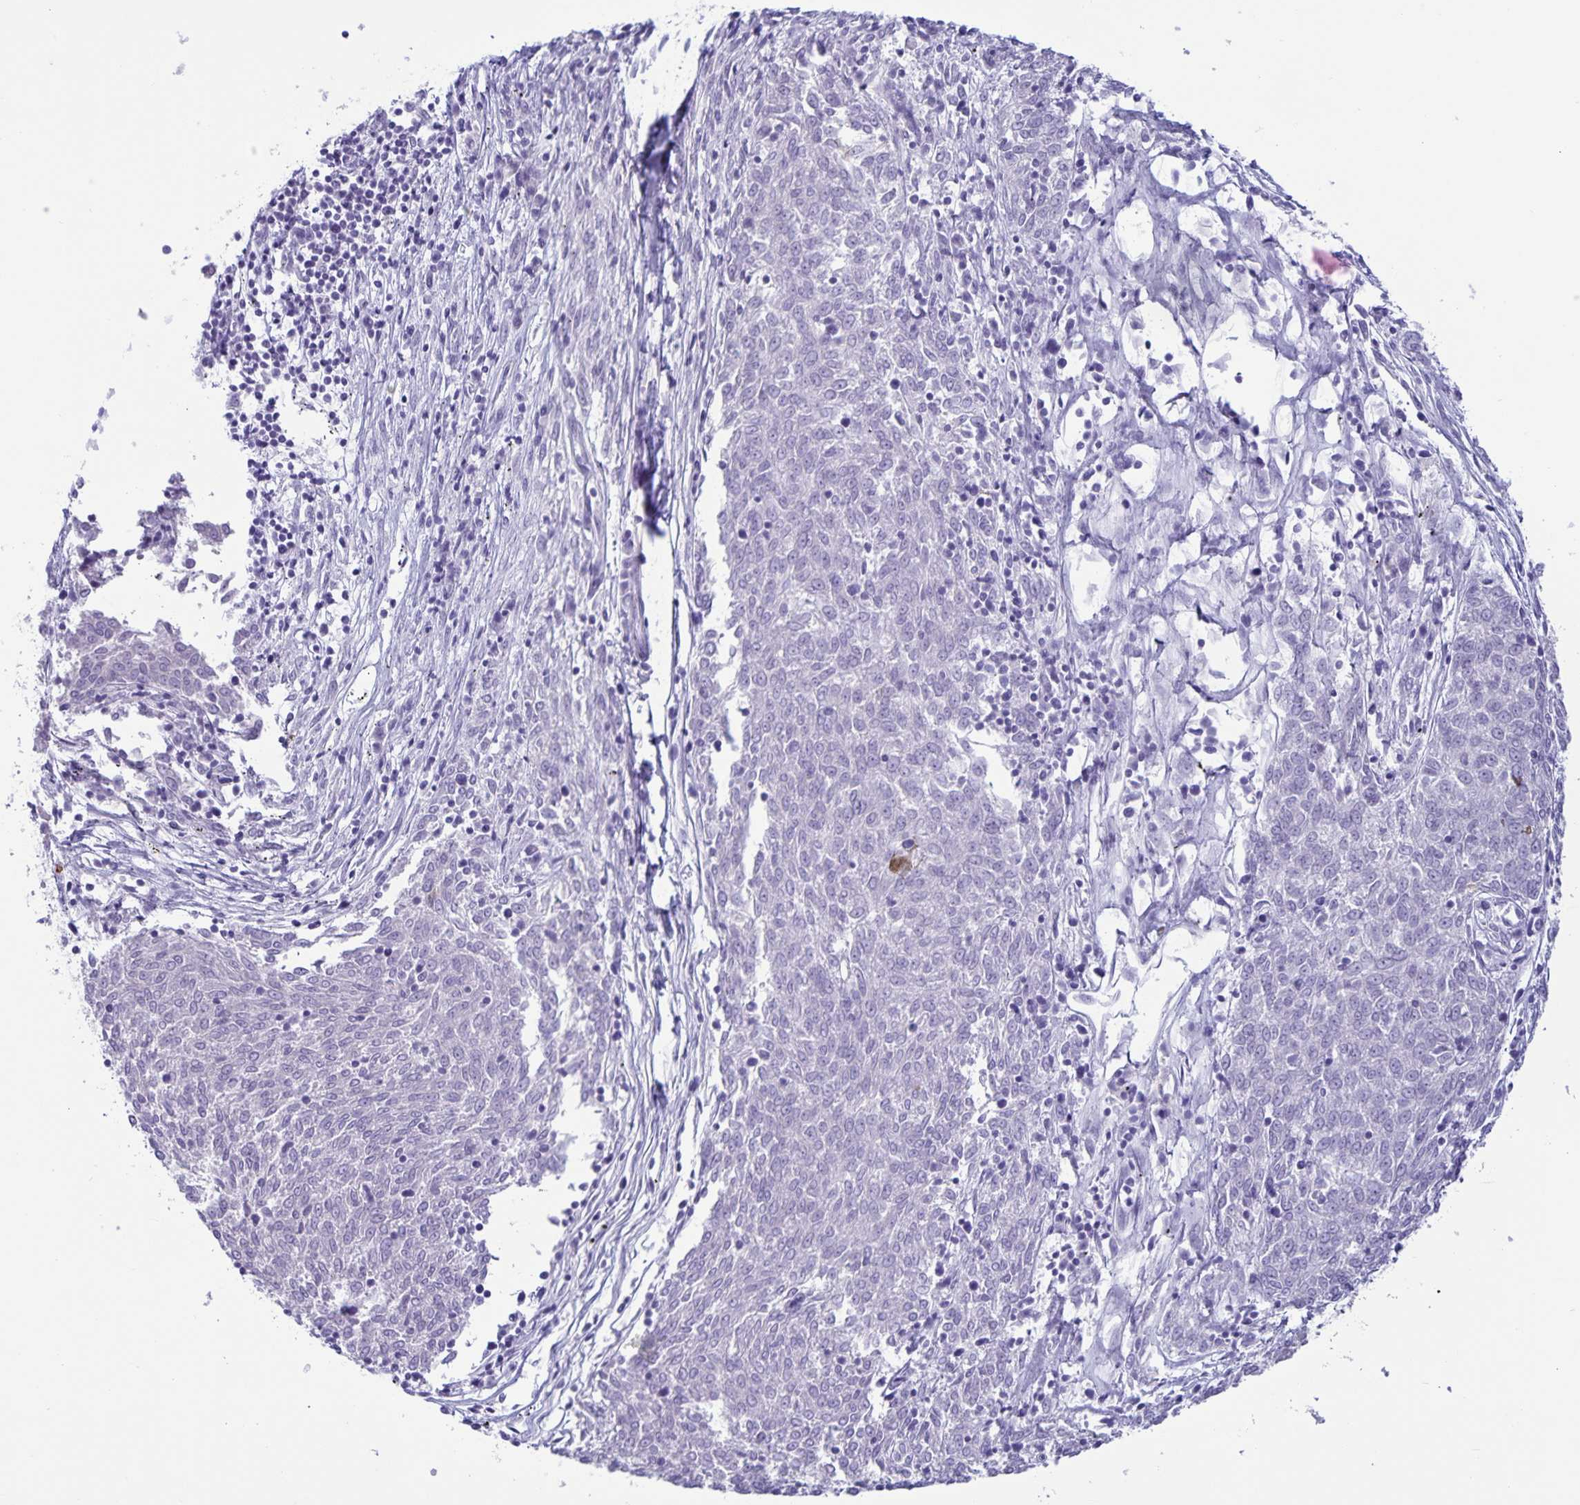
{"staining": {"intensity": "negative", "quantity": "none", "location": "none"}, "tissue": "melanoma", "cell_type": "Tumor cells", "image_type": "cancer", "snomed": [{"axis": "morphology", "description": "Malignant melanoma, NOS"}, {"axis": "topography", "description": "Skin"}], "caption": "Malignant melanoma stained for a protein using immunohistochemistry reveals no expression tumor cells.", "gene": "IBTK", "patient": {"sex": "female", "age": 72}}